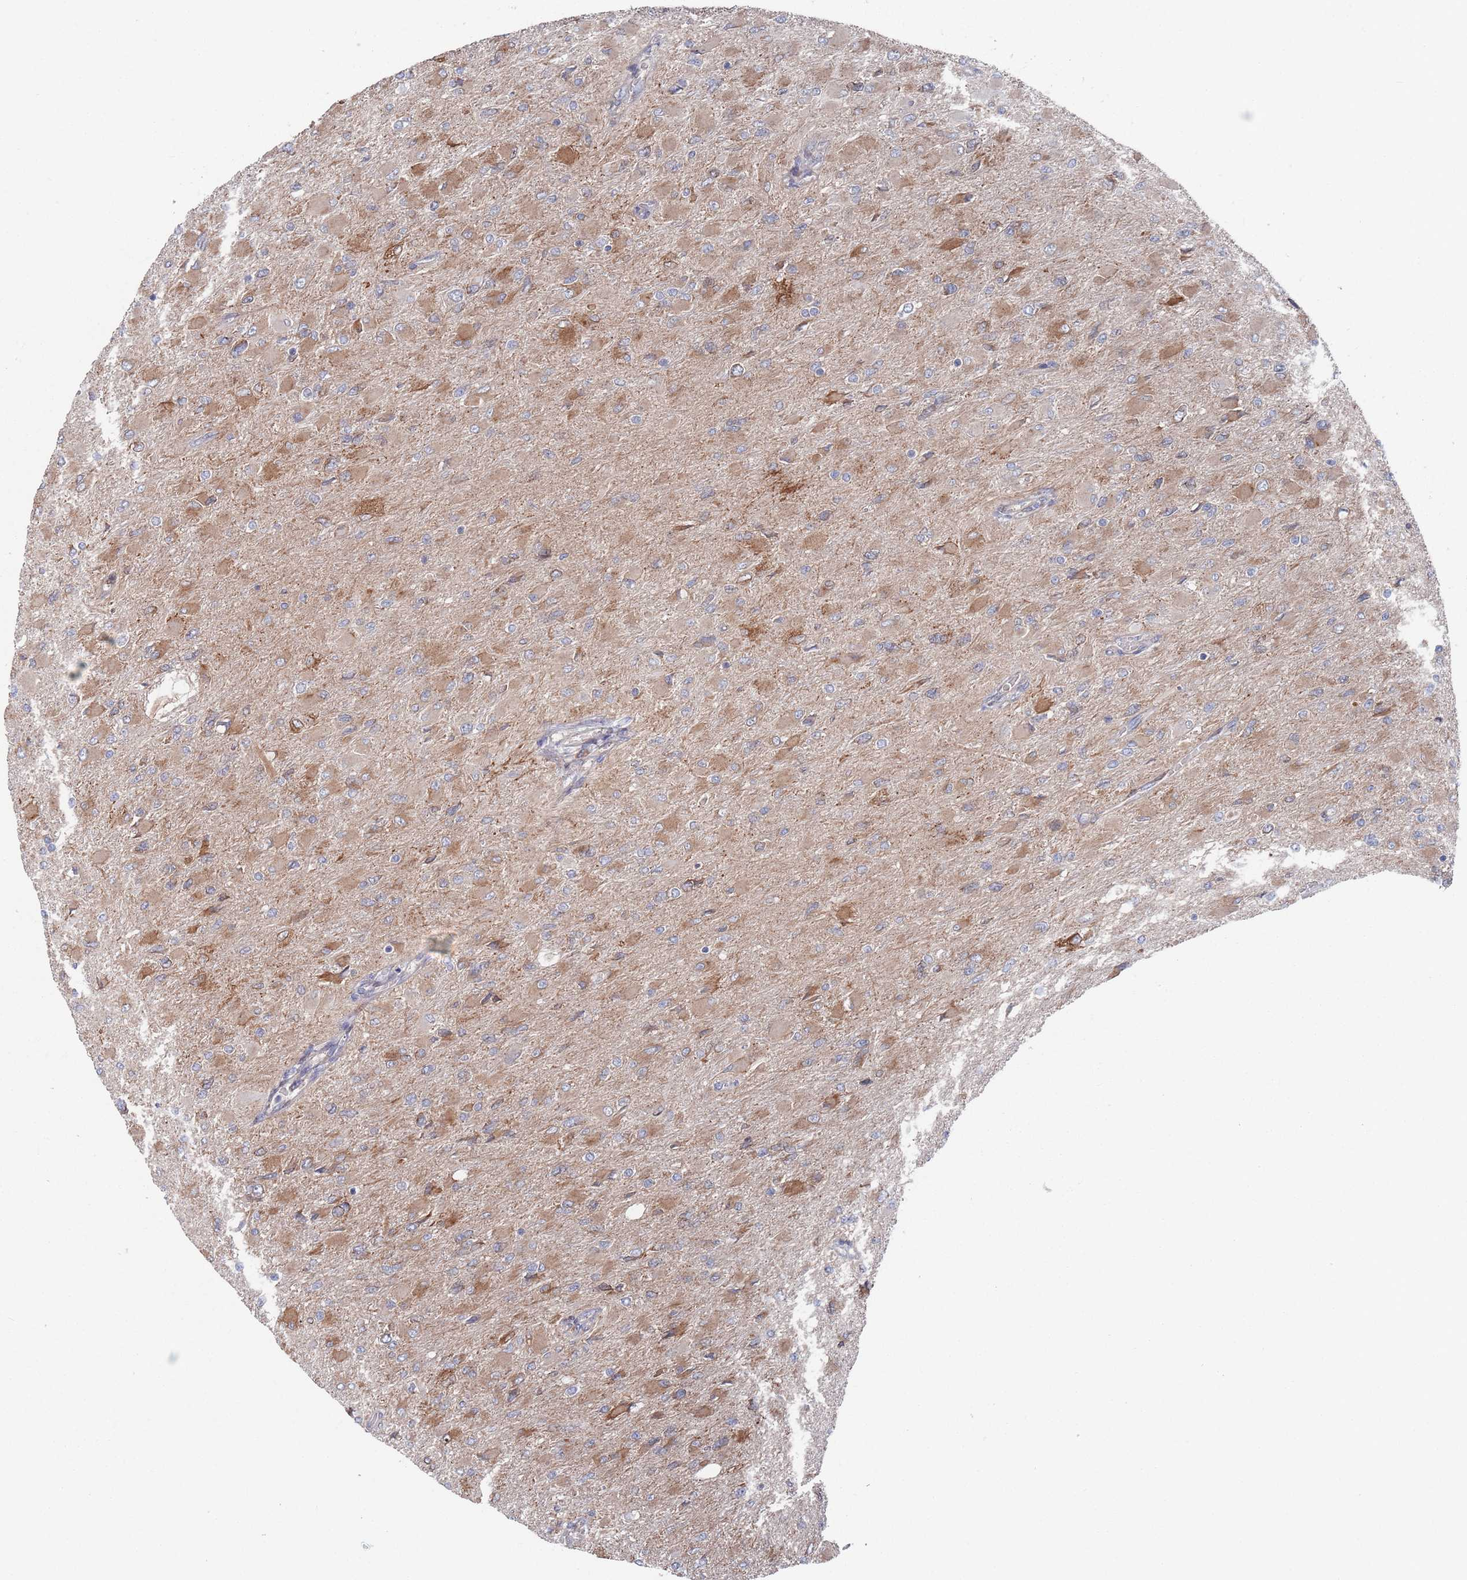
{"staining": {"intensity": "weak", "quantity": "25%-75%", "location": "cytoplasmic/membranous"}, "tissue": "glioma", "cell_type": "Tumor cells", "image_type": "cancer", "snomed": [{"axis": "morphology", "description": "Glioma, malignant, High grade"}, {"axis": "topography", "description": "Cerebral cortex"}], "caption": "Glioma stained with immunohistochemistry (IHC) exhibits weak cytoplasmic/membranous staining in approximately 25%-75% of tumor cells.", "gene": "CCDC106", "patient": {"sex": "female", "age": 36}}